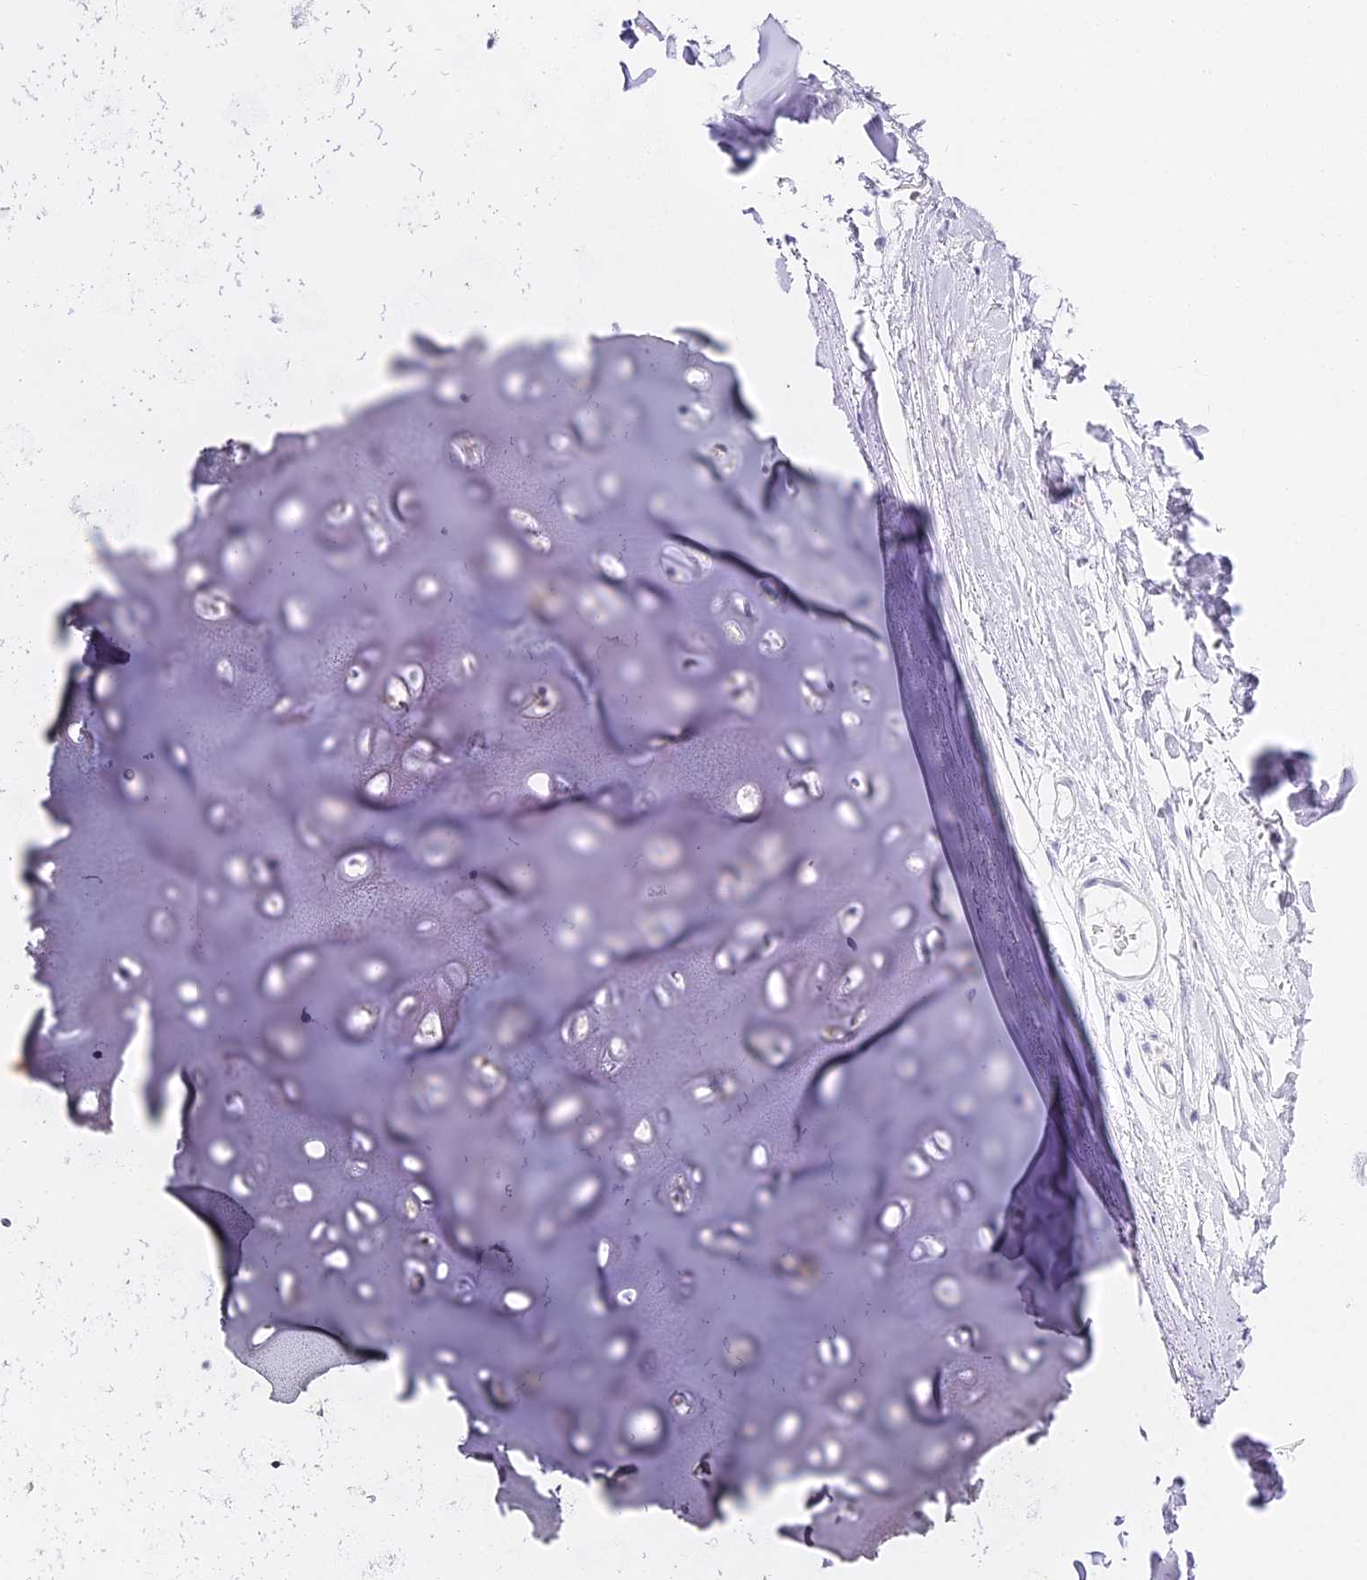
{"staining": {"intensity": "negative", "quantity": "none", "location": "none"}, "tissue": "adipose tissue", "cell_type": "Adipocytes", "image_type": "normal", "snomed": [{"axis": "morphology", "description": "Normal tissue, NOS"}, {"axis": "topography", "description": "Lymph node"}, {"axis": "topography", "description": "Bronchus"}], "caption": "The IHC histopathology image has no significant staining in adipocytes of adipose tissue. (IHC, brightfield microscopy, high magnification).", "gene": "ABHD14A", "patient": {"sex": "male", "age": 63}}